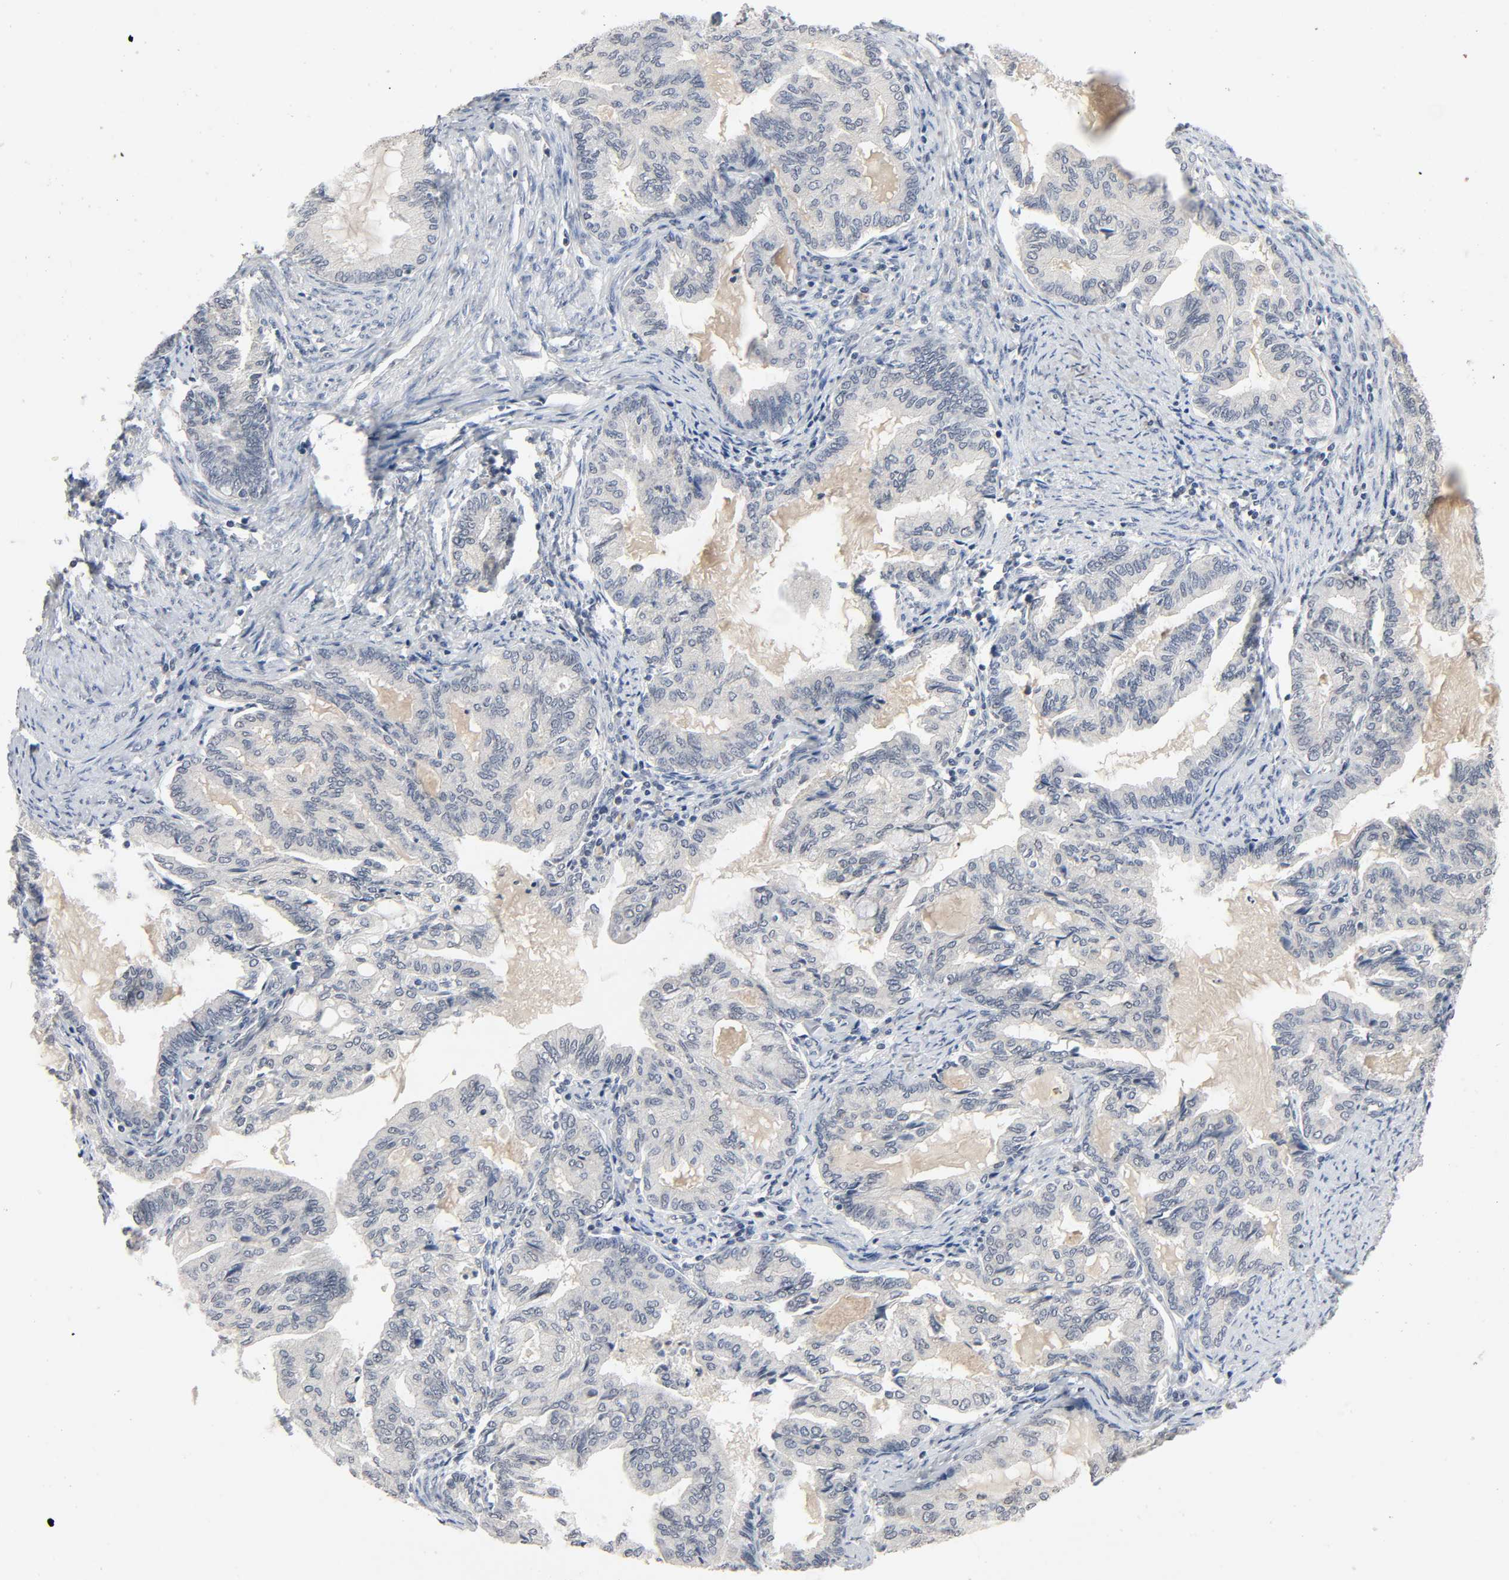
{"staining": {"intensity": "negative", "quantity": "none", "location": "none"}, "tissue": "endometrial cancer", "cell_type": "Tumor cells", "image_type": "cancer", "snomed": [{"axis": "morphology", "description": "Adenocarcinoma, NOS"}, {"axis": "topography", "description": "Endometrium"}], "caption": "Immunohistochemical staining of human endometrial cancer displays no significant expression in tumor cells. (IHC, brightfield microscopy, high magnification).", "gene": "MAPKAPK5", "patient": {"sex": "female", "age": 86}}